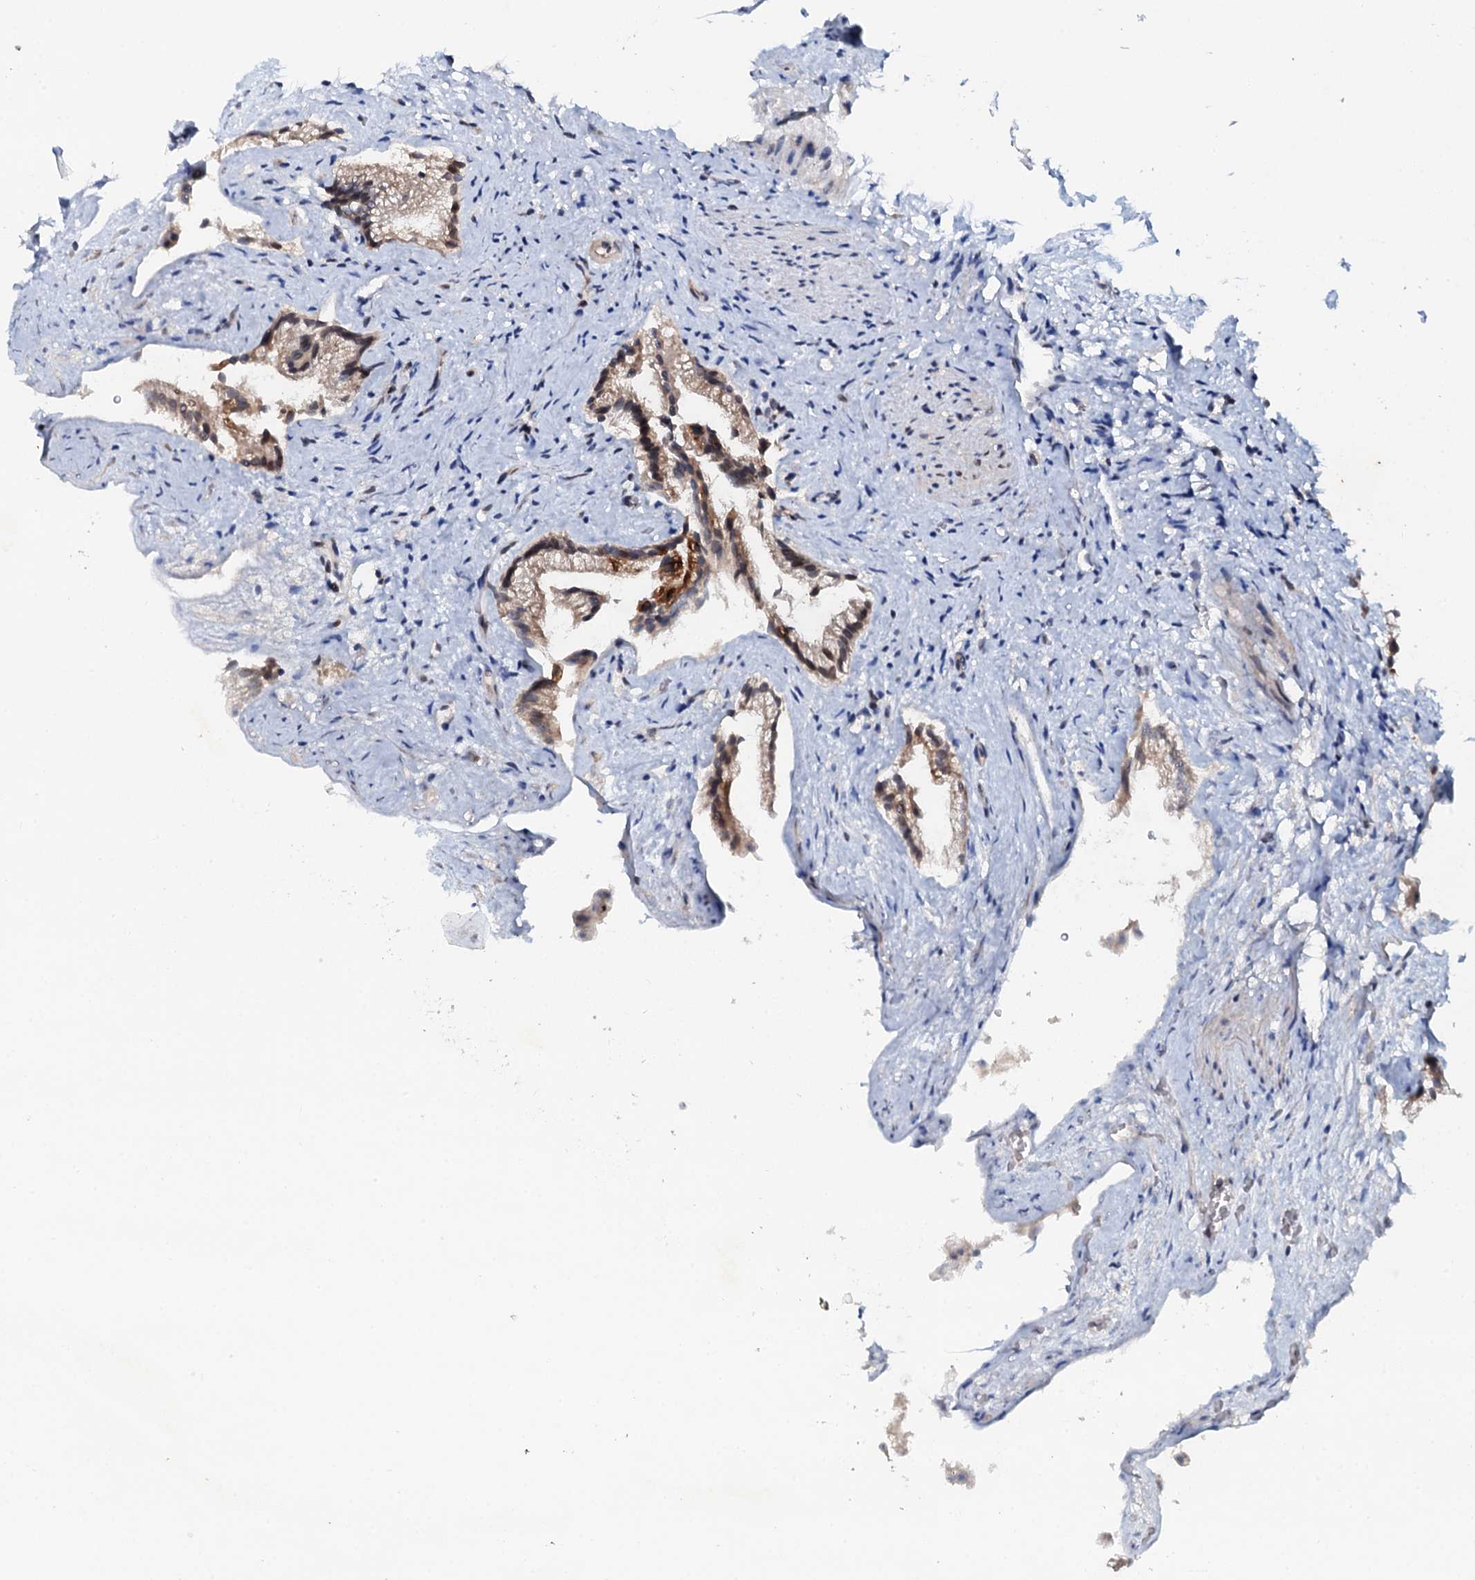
{"staining": {"intensity": "moderate", "quantity": "25%-75%", "location": "cytoplasmic/membranous,nuclear"}, "tissue": "gallbladder", "cell_type": "Glandular cells", "image_type": "normal", "snomed": [{"axis": "morphology", "description": "Normal tissue, NOS"}, {"axis": "morphology", "description": "Inflammation, NOS"}, {"axis": "topography", "description": "Gallbladder"}], "caption": "Immunohistochemistry (IHC) (DAB (3,3'-diaminobenzidine)) staining of unremarkable human gallbladder demonstrates moderate cytoplasmic/membranous,nuclear protein staining in about 25%-75% of glandular cells.", "gene": "SNTA1", "patient": {"sex": "male", "age": 51}}